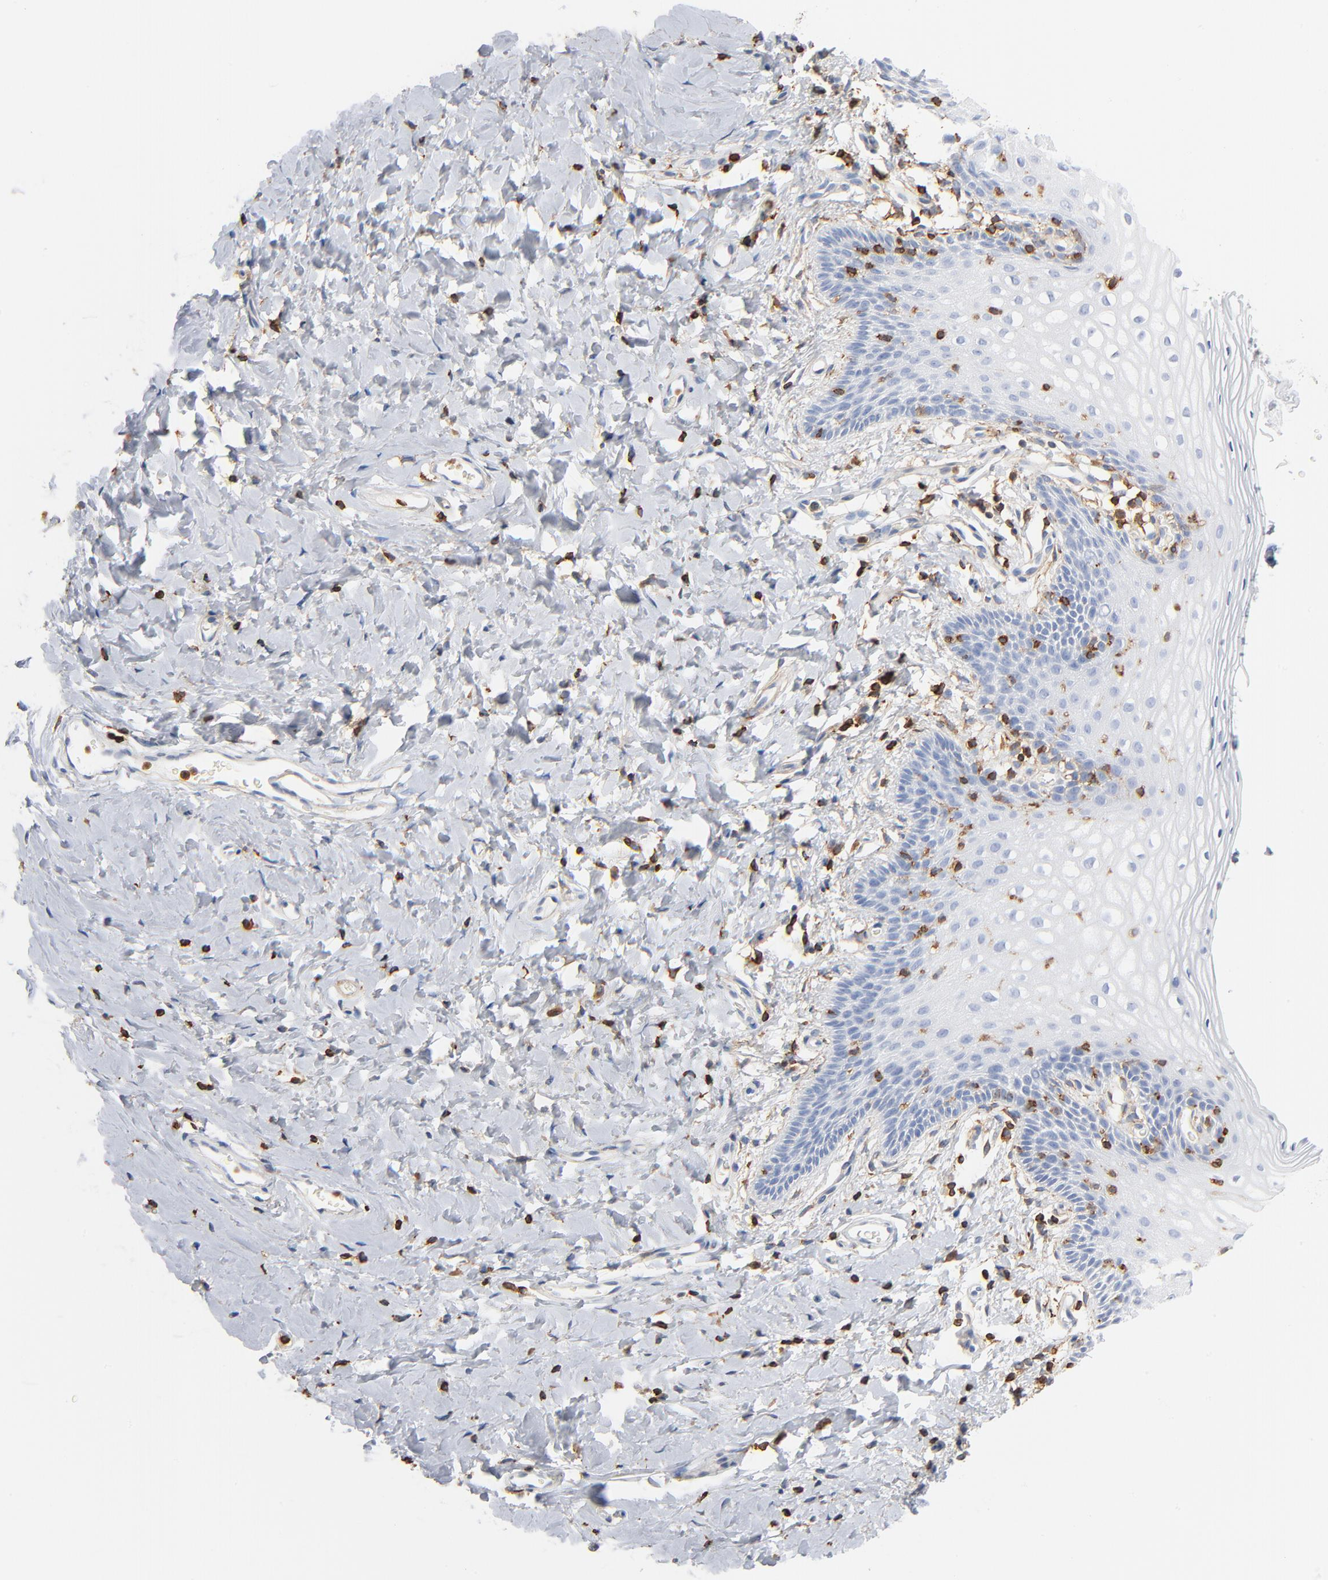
{"staining": {"intensity": "negative", "quantity": "none", "location": "none"}, "tissue": "vagina", "cell_type": "Squamous epithelial cells", "image_type": "normal", "snomed": [{"axis": "morphology", "description": "Normal tissue, NOS"}, {"axis": "topography", "description": "Vagina"}], "caption": "Immunohistochemistry (IHC) histopathology image of normal vagina stained for a protein (brown), which demonstrates no expression in squamous epithelial cells.", "gene": "SH3KBP1", "patient": {"sex": "female", "age": 55}}